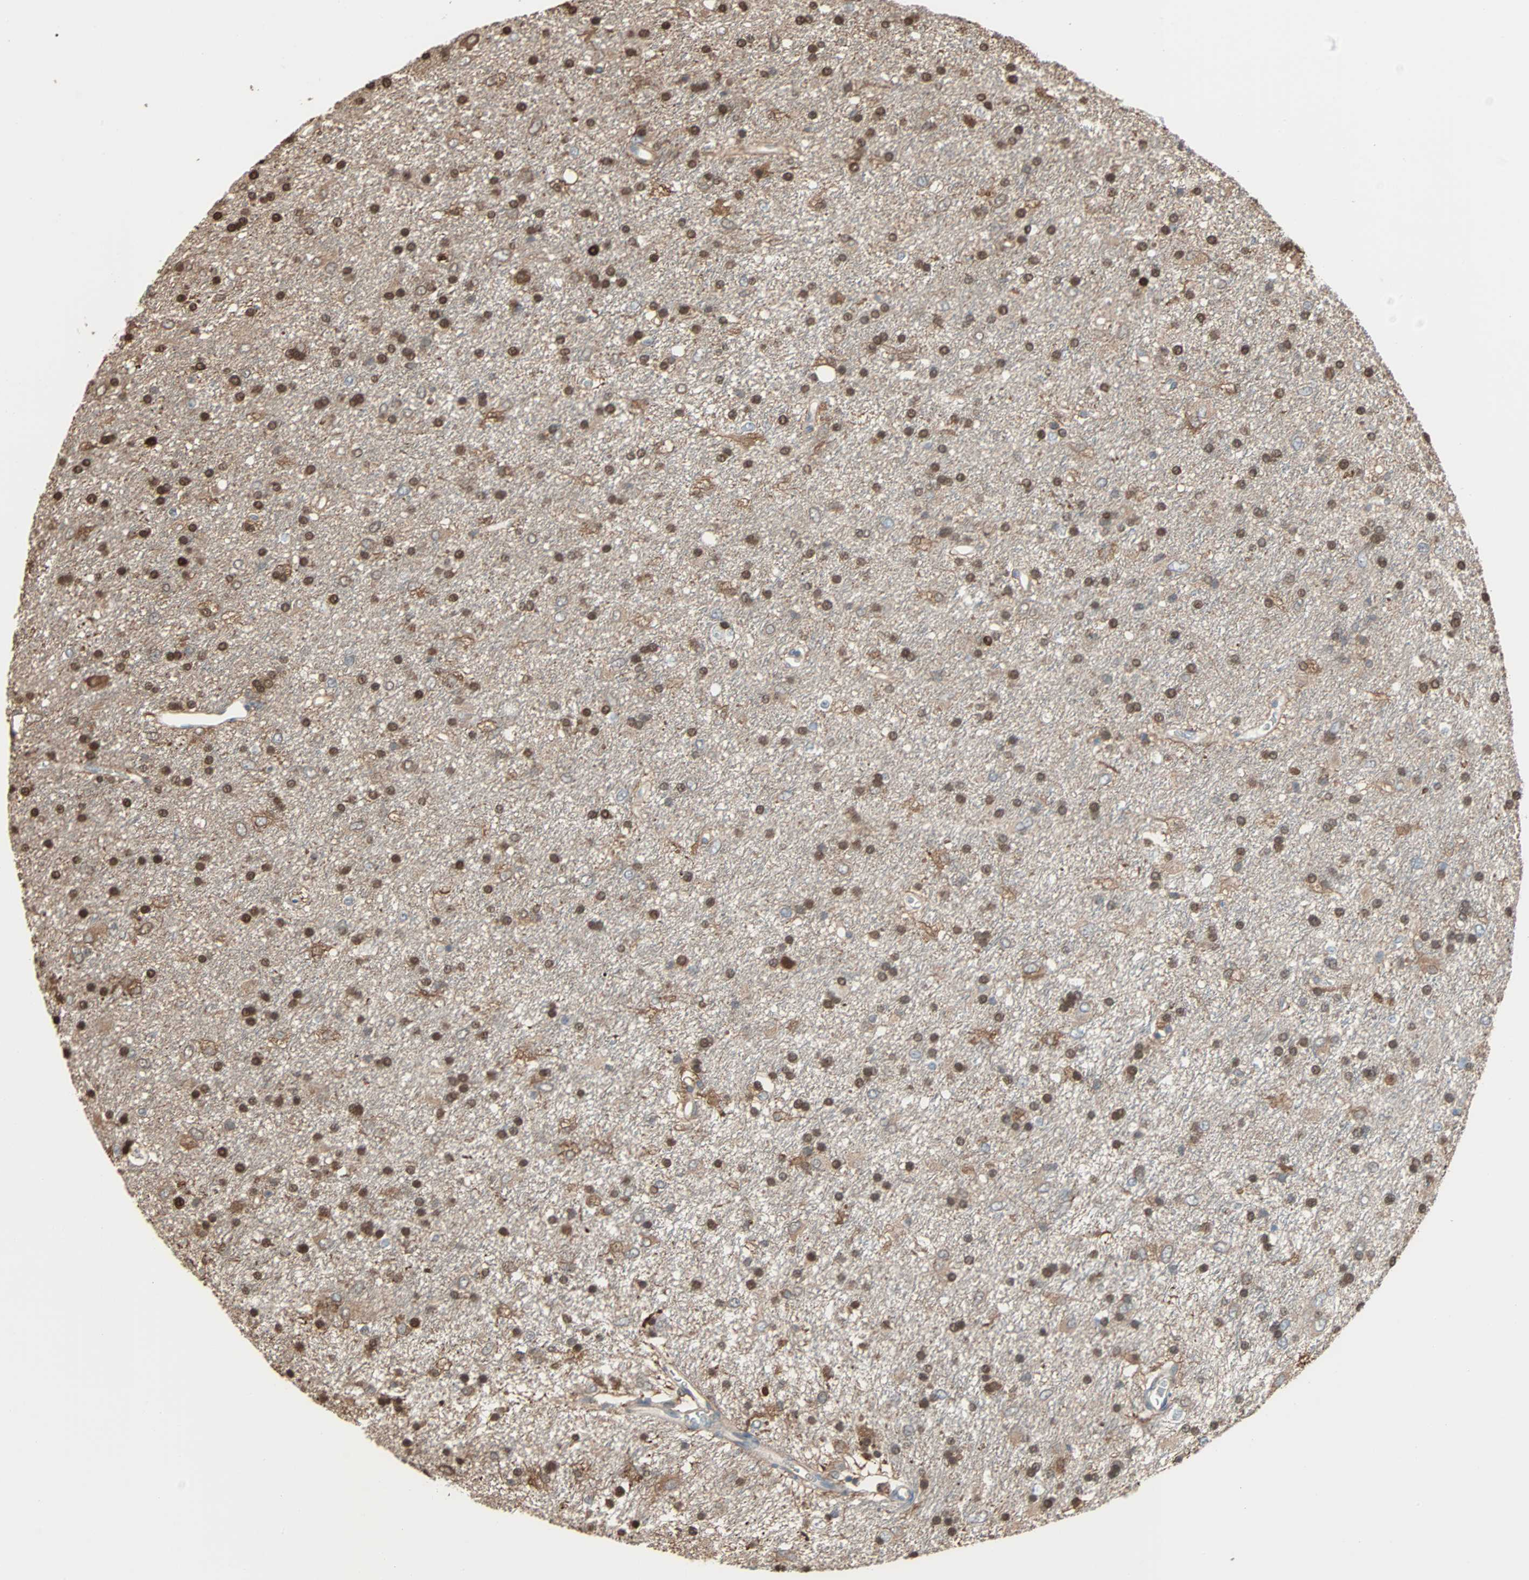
{"staining": {"intensity": "moderate", "quantity": ">75%", "location": "cytoplasmic/membranous,nuclear"}, "tissue": "glioma", "cell_type": "Tumor cells", "image_type": "cancer", "snomed": [{"axis": "morphology", "description": "Glioma, malignant, Low grade"}, {"axis": "topography", "description": "Brain"}], "caption": "Approximately >75% of tumor cells in human glioma demonstrate moderate cytoplasmic/membranous and nuclear protein staining as visualized by brown immunohistochemical staining.", "gene": "PRDX1", "patient": {"sex": "male", "age": 77}}